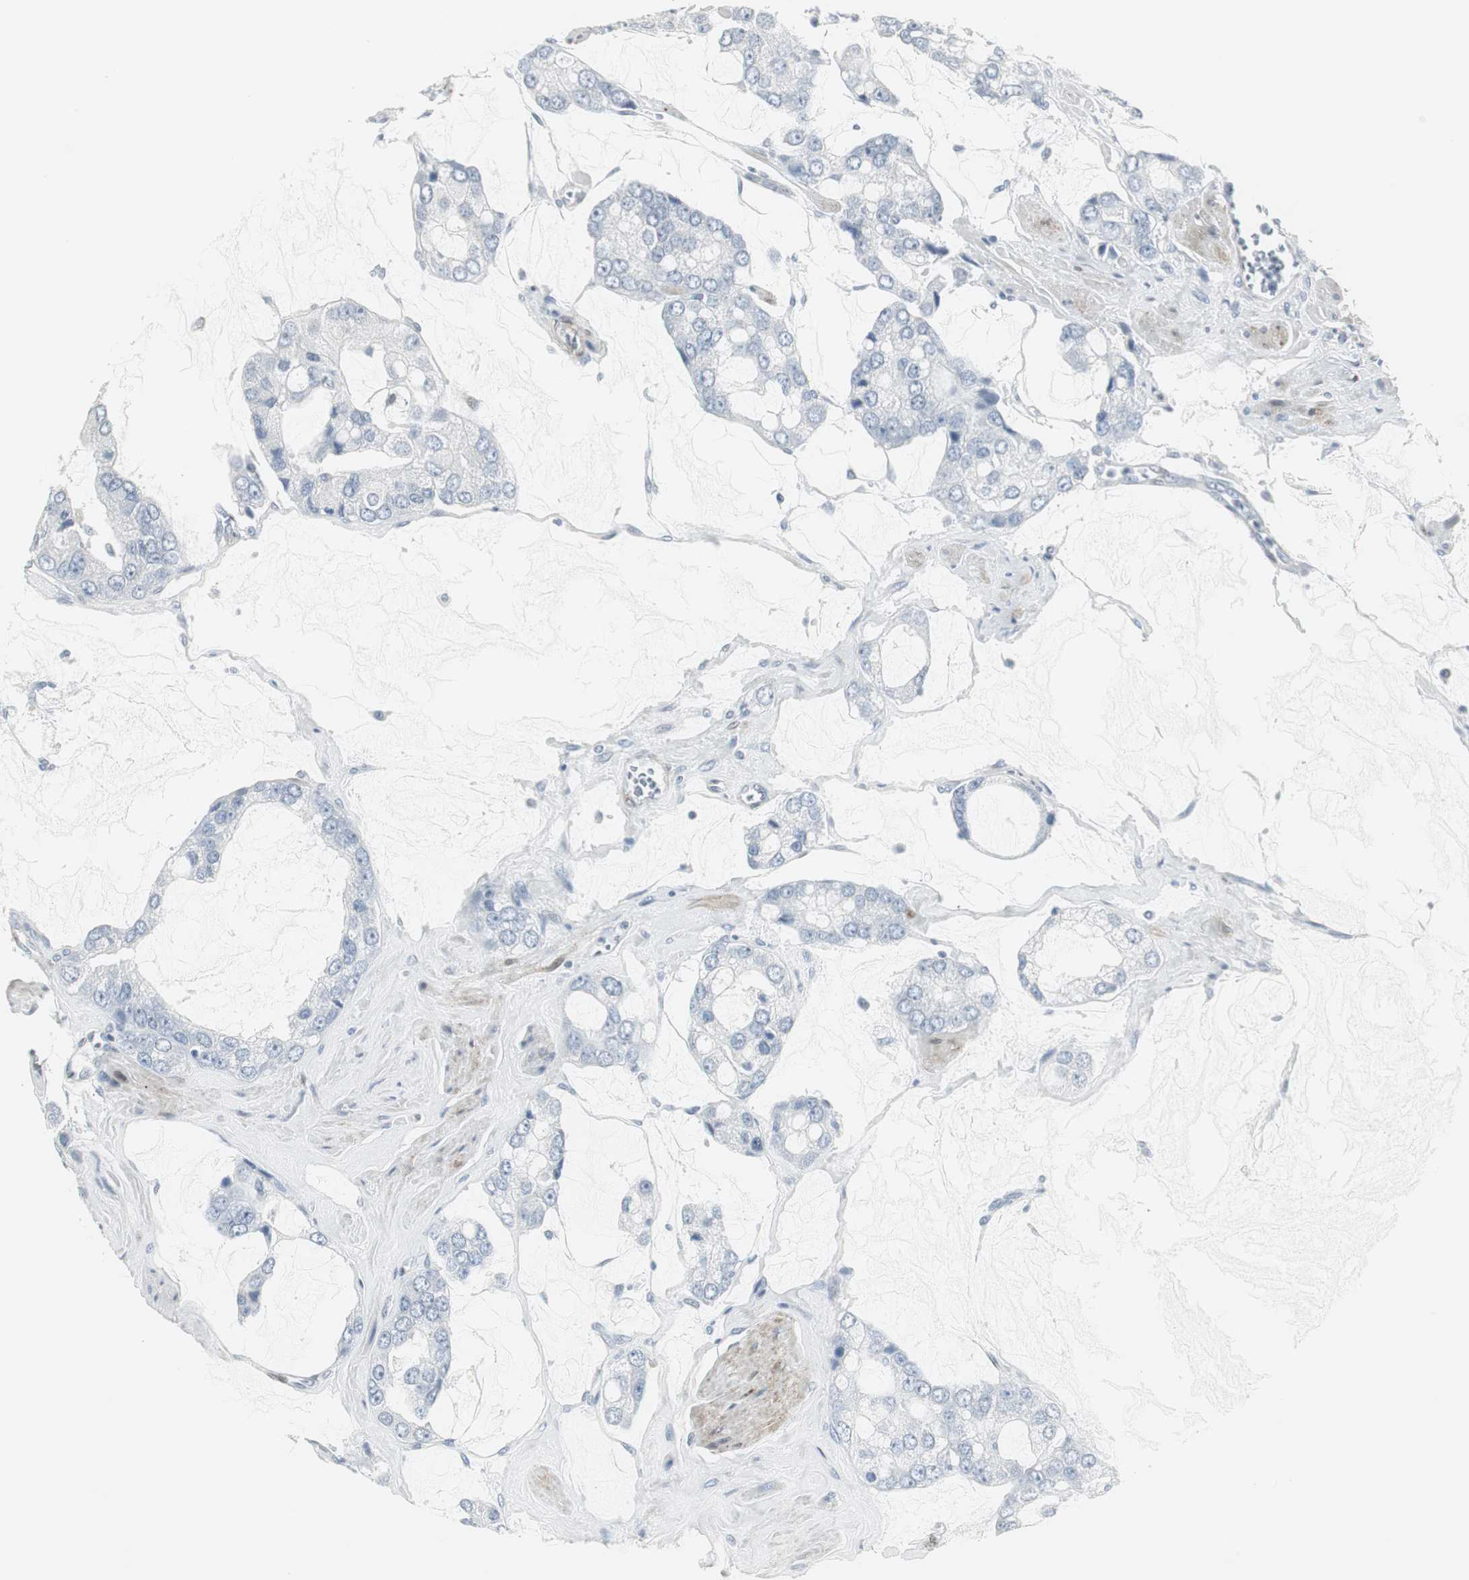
{"staining": {"intensity": "negative", "quantity": "none", "location": "none"}, "tissue": "prostate cancer", "cell_type": "Tumor cells", "image_type": "cancer", "snomed": [{"axis": "morphology", "description": "Adenocarcinoma, High grade"}, {"axis": "topography", "description": "Prostate"}], "caption": "Tumor cells show no significant expression in high-grade adenocarcinoma (prostate).", "gene": "PPP1R14A", "patient": {"sex": "male", "age": 67}}